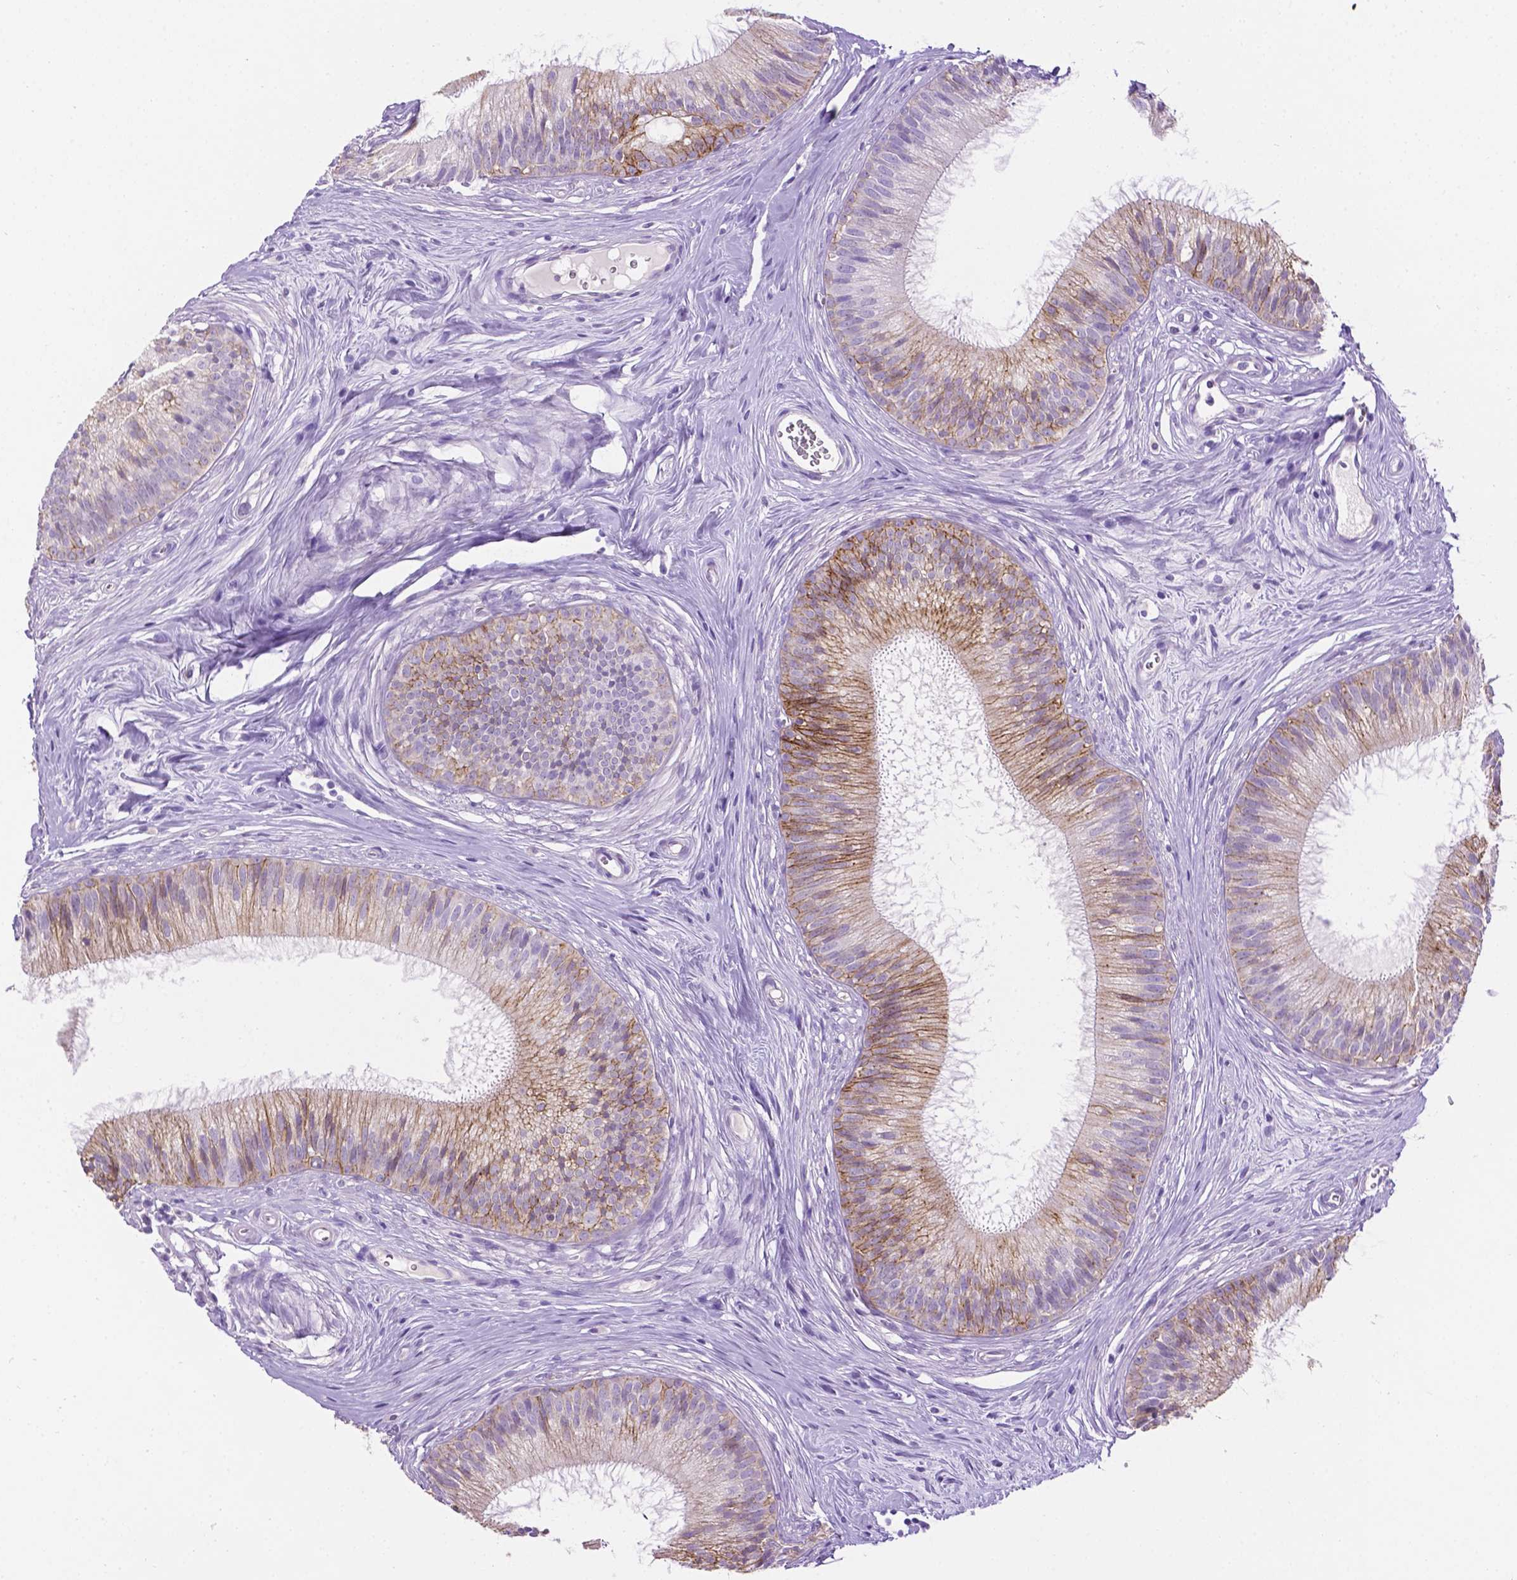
{"staining": {"intensity": "moderate", "quantity": "25%-75%", "location": "cytoplasmic/membranous"}, "tissue": "epididymis", "cell_type": "Glandular cells", "image_type": "normal", "snomed": [{"axis": "morphology", "description": "Normal tissue, NOS"}, {"axis": "topography", "description": "Epididymis"}], "caption": "This is an image of IHC staining of benign epididymis, which shows moderate staining in the cytoplasmic/membranous of glandular cells.", "gene": "TACSTD2", "patient": {"sex": "male", "age": 24}}